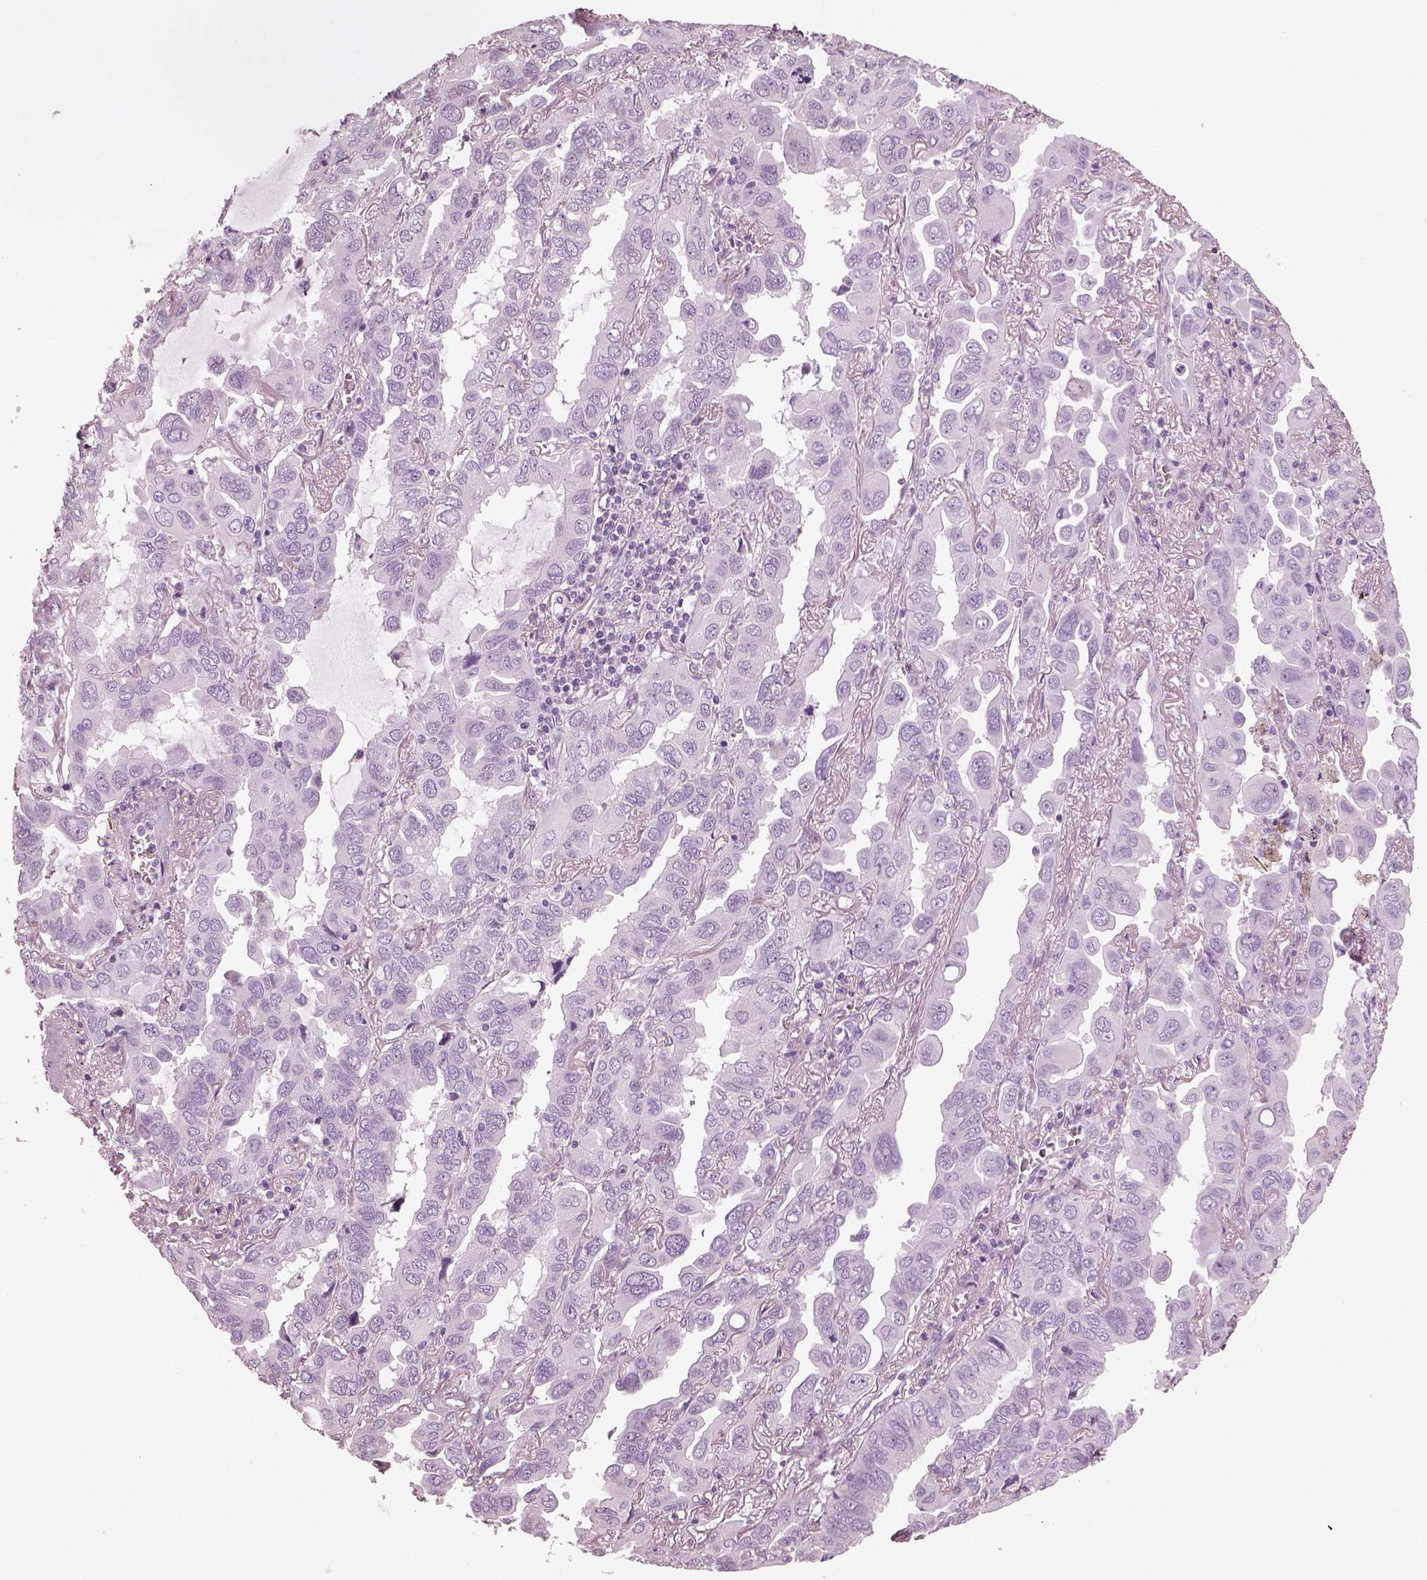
{"staining": {"intensity": "negative", "quantity": "none", "location": "none"}, "tissue": "lung cancer", "cell_type": "Tumor cells", "image_type": "cancer", "snomed": [{"axis": "morphology", "description": "Adenocarcinoma, NOS"}, {"axis": "topography", "description": "Lung"}], "caption": "A high-resolution image shows immunohistochemistry staining of lung adenocarcinoma, which reveals no significant staining in tumor cells.", "gene": "PDC", "patient": {"sex": "male", "age": 64}}